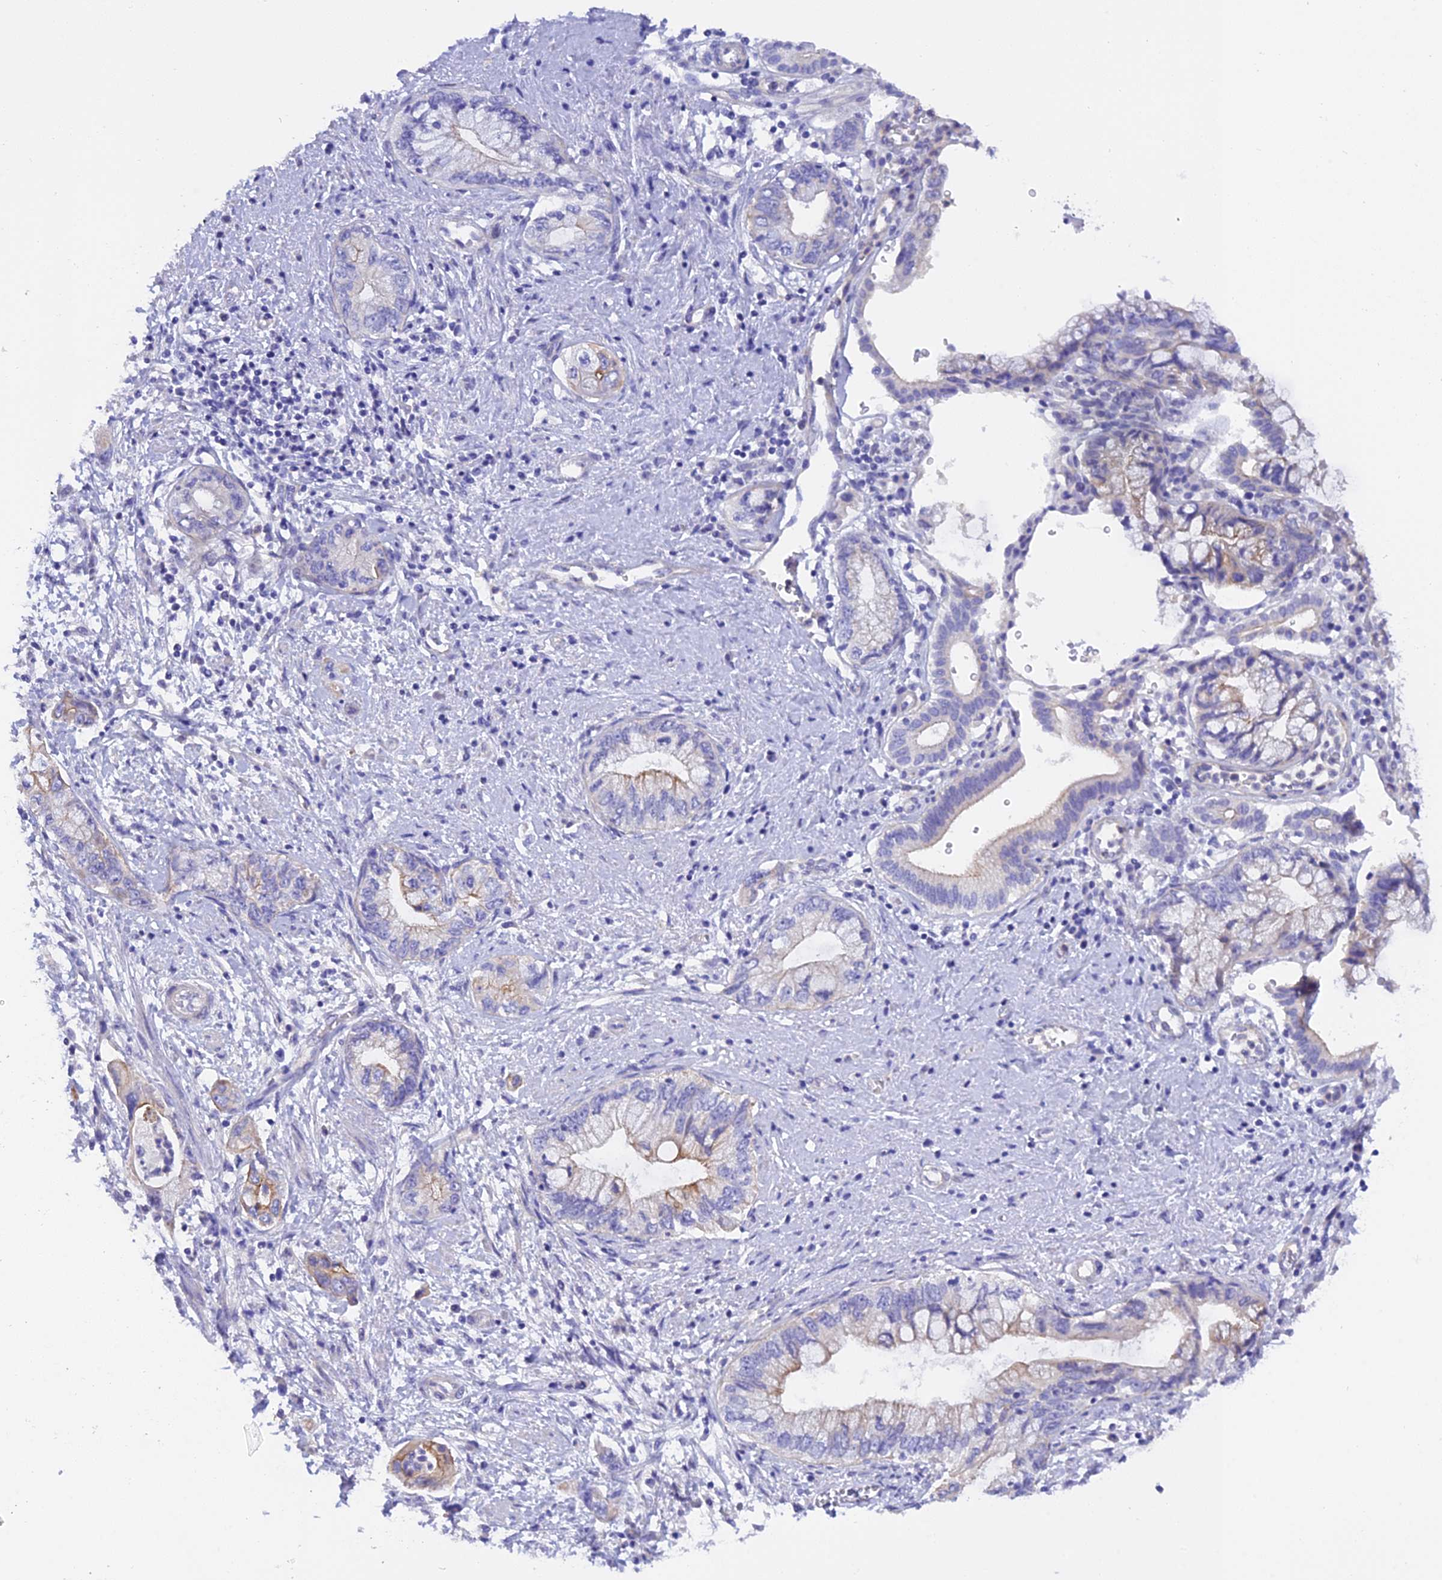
{"staining": {"intensity": "weak", "quantity": "<25%", "location": "cytoplasmic/membranous"}, "tissue": "pancreatic cancer", "cell_type": "Tumor cells", "image_type": "cancer", "snomed": [{"axis": "morphology", "description": "Adenocarcinoma, NOS"}, {"axis": "topography", "description": "Pancreas"}], "caption": "Immunohistochemistry (IHC) photomicrograph of neoplastic tissue: human pancreatic cancer (adenocarcinoma) stained with DAB (3,3'-diaminobenzidine) shows no significant protein staining in tumor cells.", "gene": "C17orf67", "patient": {"sex": "female", "age": 73}}